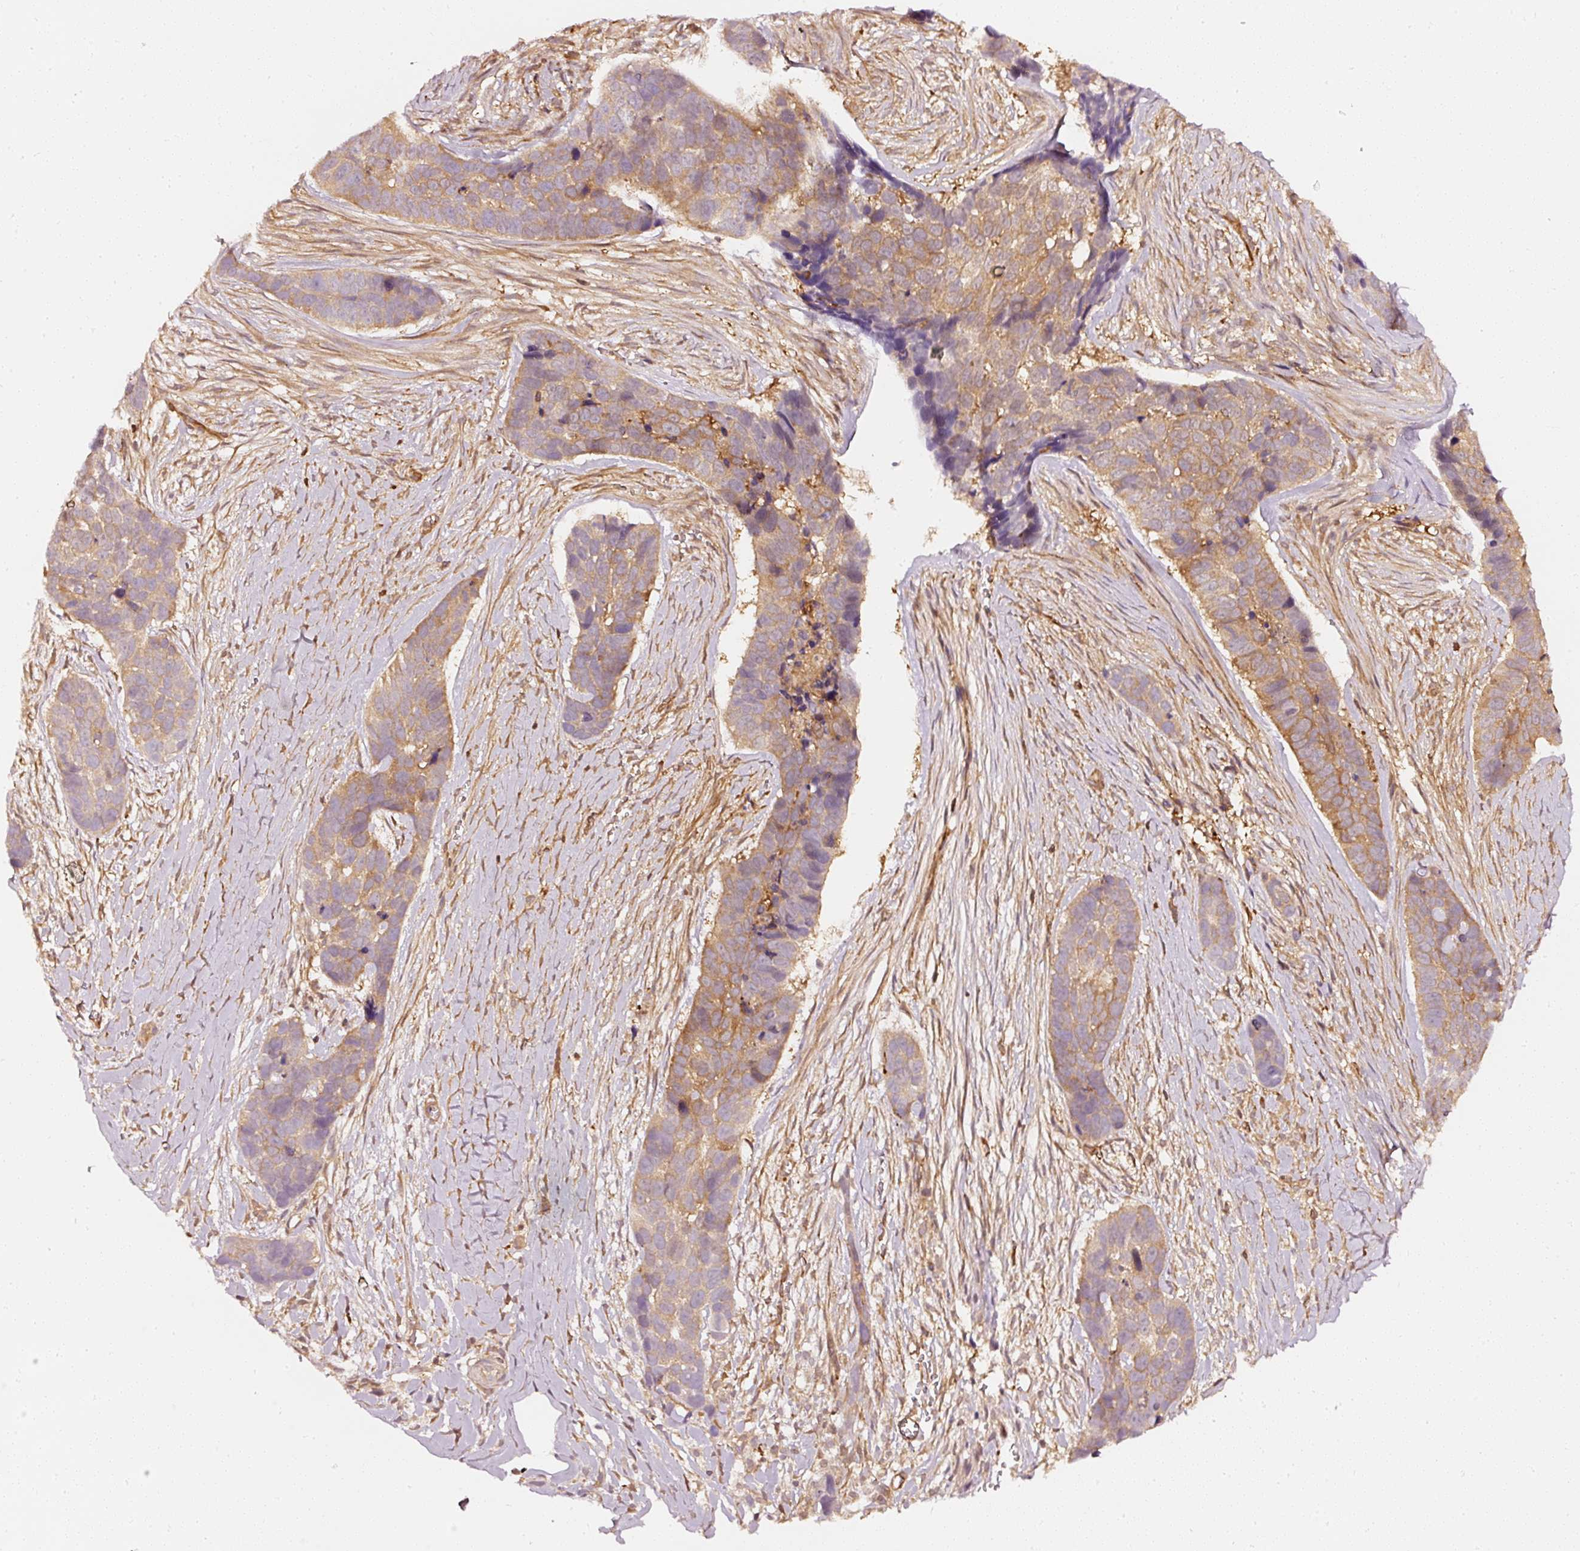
{"staining": {"intensity": "moderate", "quantity": ">75%", "location": "cytoplasmic/membranous"}, "tissue": "skin cancer", "cell_type": "Tumor cells", "image_type": "cancer", "snomed": [{"axis": "morphology", "description": "Basal cell carcinoma"}, {"axis": "topography", "description": "Skin"}], "caption": "Immunohistochemistry (IHC) image of skin cancer (basal cell carcinoma) stained for a protein (brown), which exhibits medium levels of moderate cytoplasmic/membranous staining in approximately >75% of tumor cells.", "gene": "ASMTL", "patient": {"sex": "female", "age": 82}}